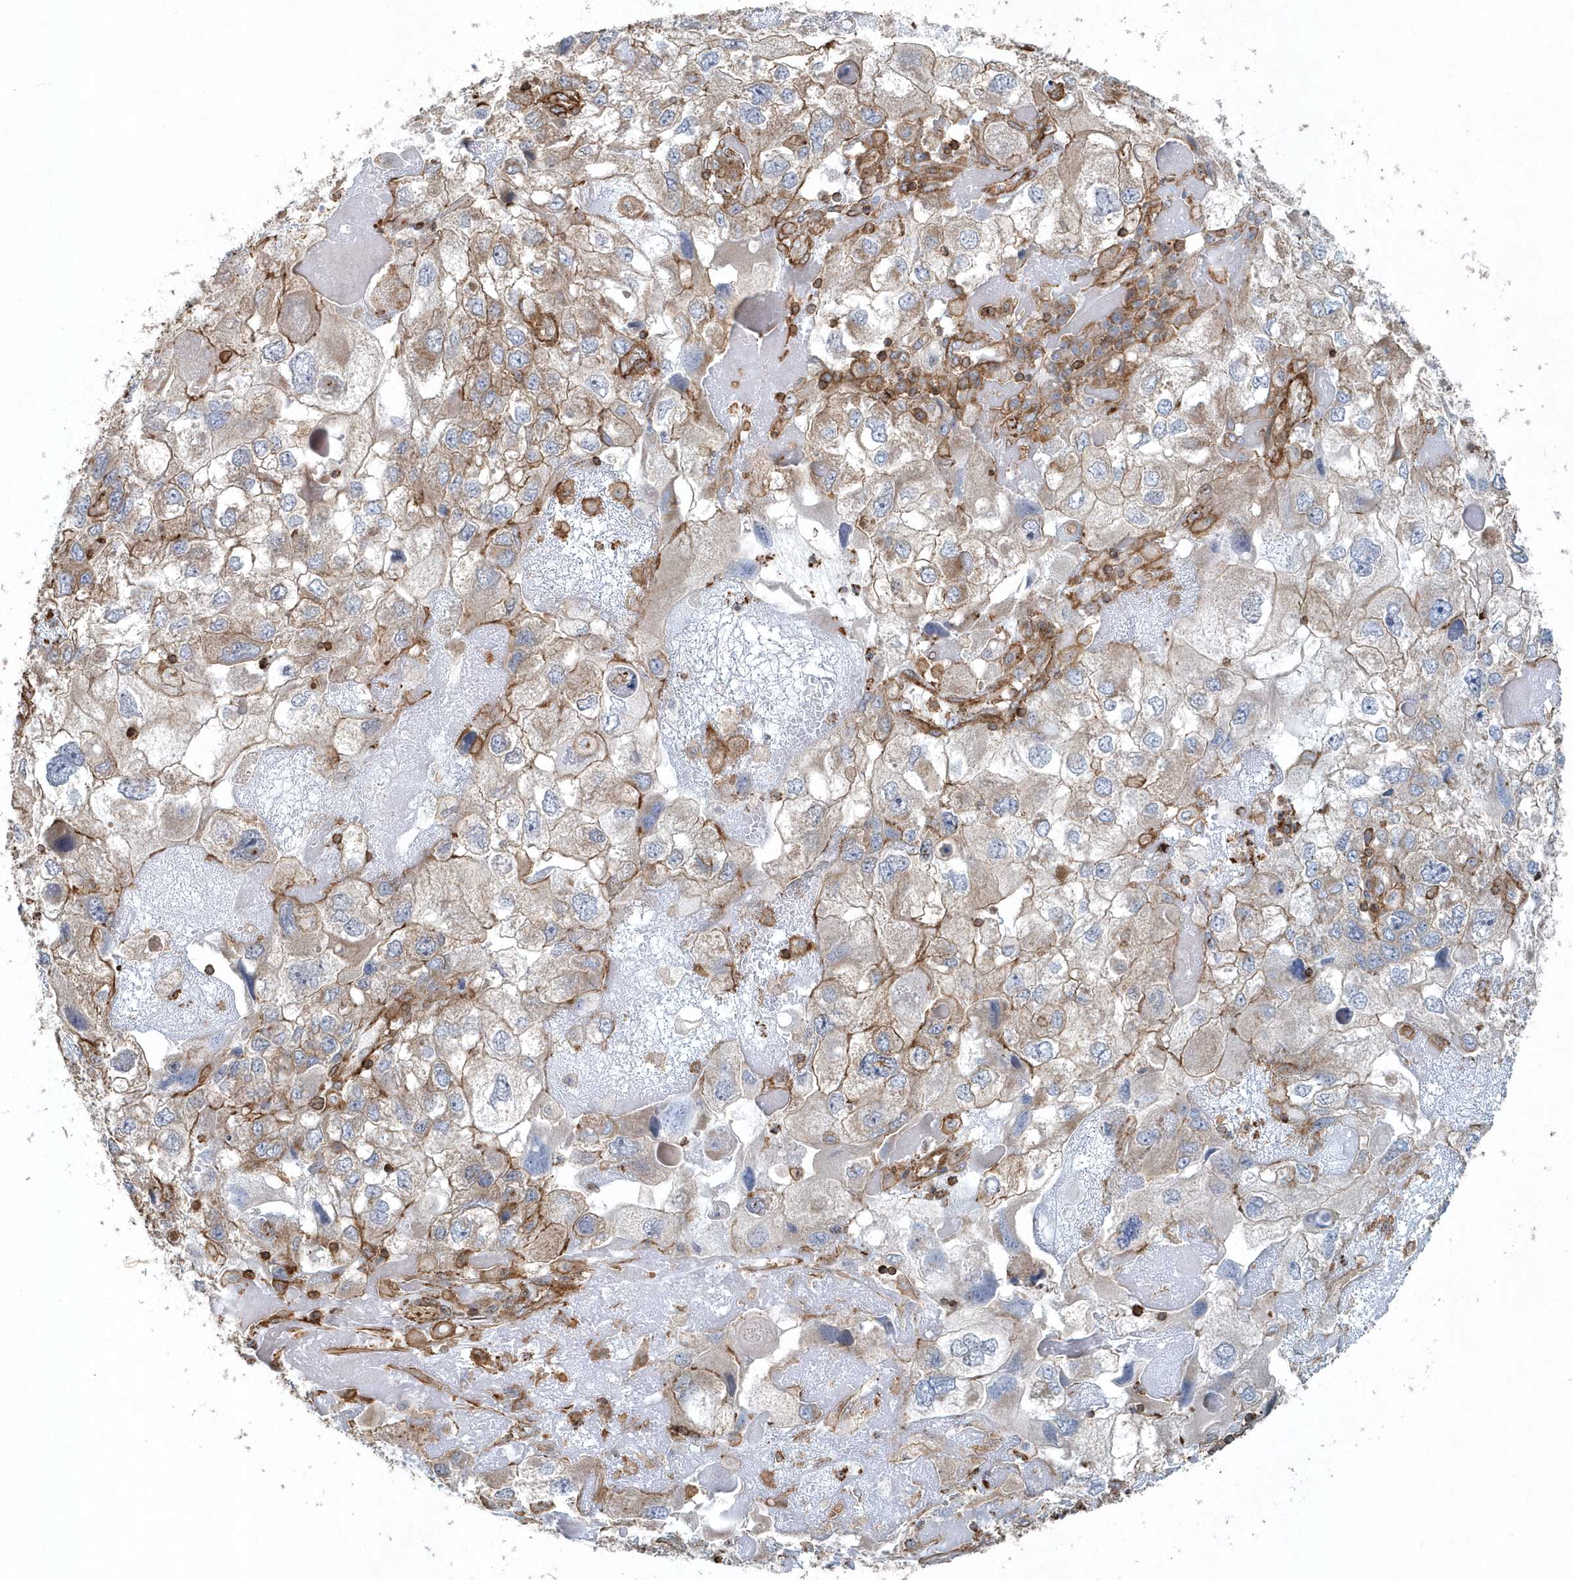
{"staining": {"intensity": "moderate", "quantity": "<25%", "location": "cytoplasmic/membranous"}, "tissue": "endometrial cancer", "cell_type": "Tumor cells", "image_type": "cancer", "snomed": [{"axis": "morphology", "description": "Adenocarcinoma, NOS"}, {"axis": "topography", "description": "Endometrium"}], "caption": "Protein analysis of endometrial adenocarcinoma tissue displays moderate cytoplasmic/membranous positivity in approximately <25% of tumor cells.", "gene": "MMUT", "patient": {"sex": "female", "age": 49}}